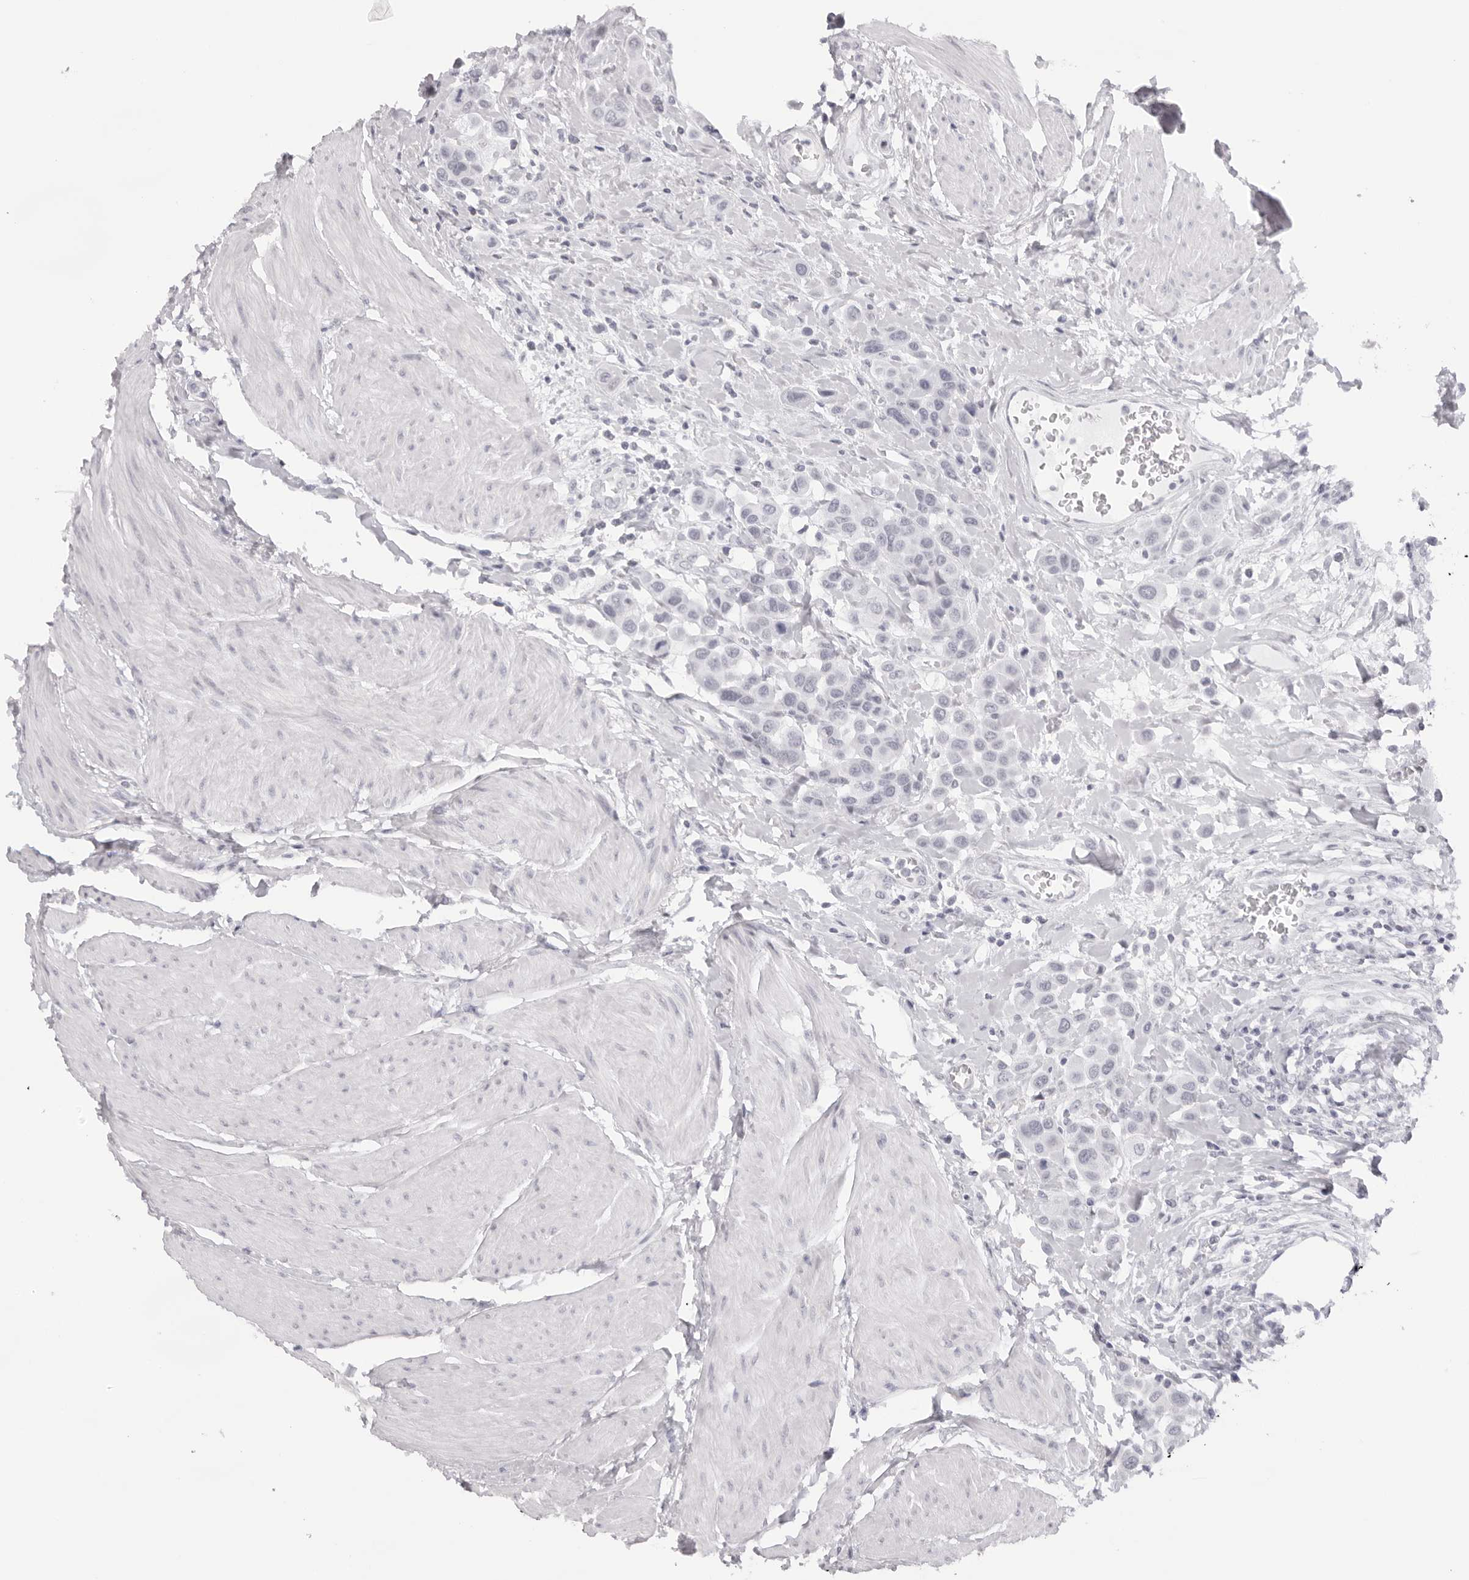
{"staining": {"intensity": "negative", "quantity": "none", "location": "none"}, "tissue": "urothelial cancer", "cell_type": "Tumor cells", "image_type": "cancer", "snomed": [{"axis": "morphology", "description": "Urothelial carcinoma, High grade"}, {"axis": "topography", "description": "Urinary bladder"}], "caption": "Immunohistochemical staining of human urothelial cancer demonstrates no significant positivity in tumor cells.", "gene": "KLK12", "patient": {"sex": "male", "age": 50}}